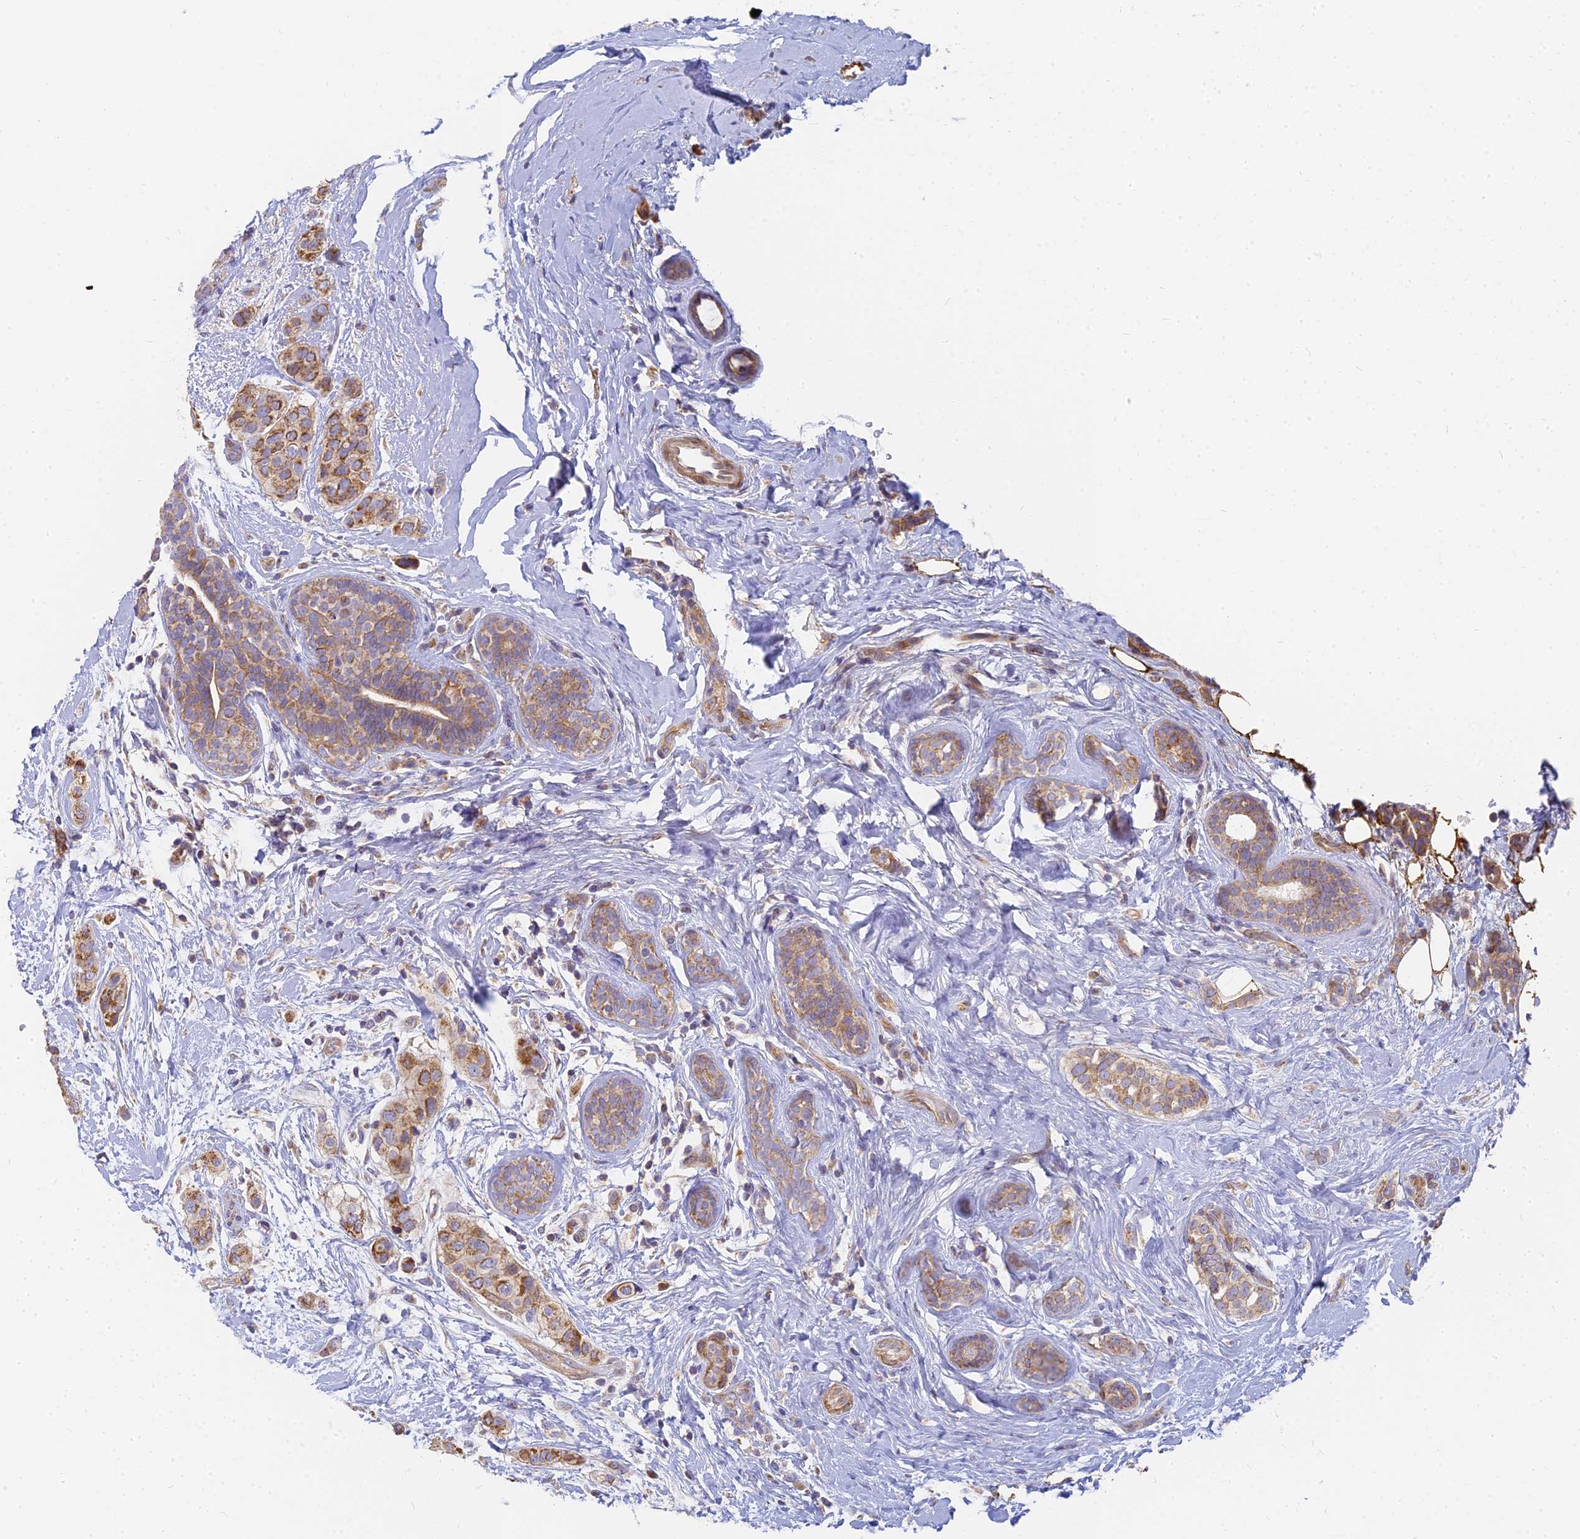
{"staining": {"intensity": "strong", "quantity": ">75%", "location": "cytoplasmic/membranous"}, "tissue": "breast cancer", "cell_type": "Tumor cells", "image_type": "cancer", "snomed": [{"axis": "morphology", "description": "Lobular carcinoma"}, {"axis": "topography", "description": "Breast"}], "caption": "Immunohistochemical staining of human lobular carcinoma (breast) shows strong cytoplasmic/membranous protein positivity in about >75% of tumor cells.", "gene": "MRPL15", "patient": {"sex": "female", "age": 51}}